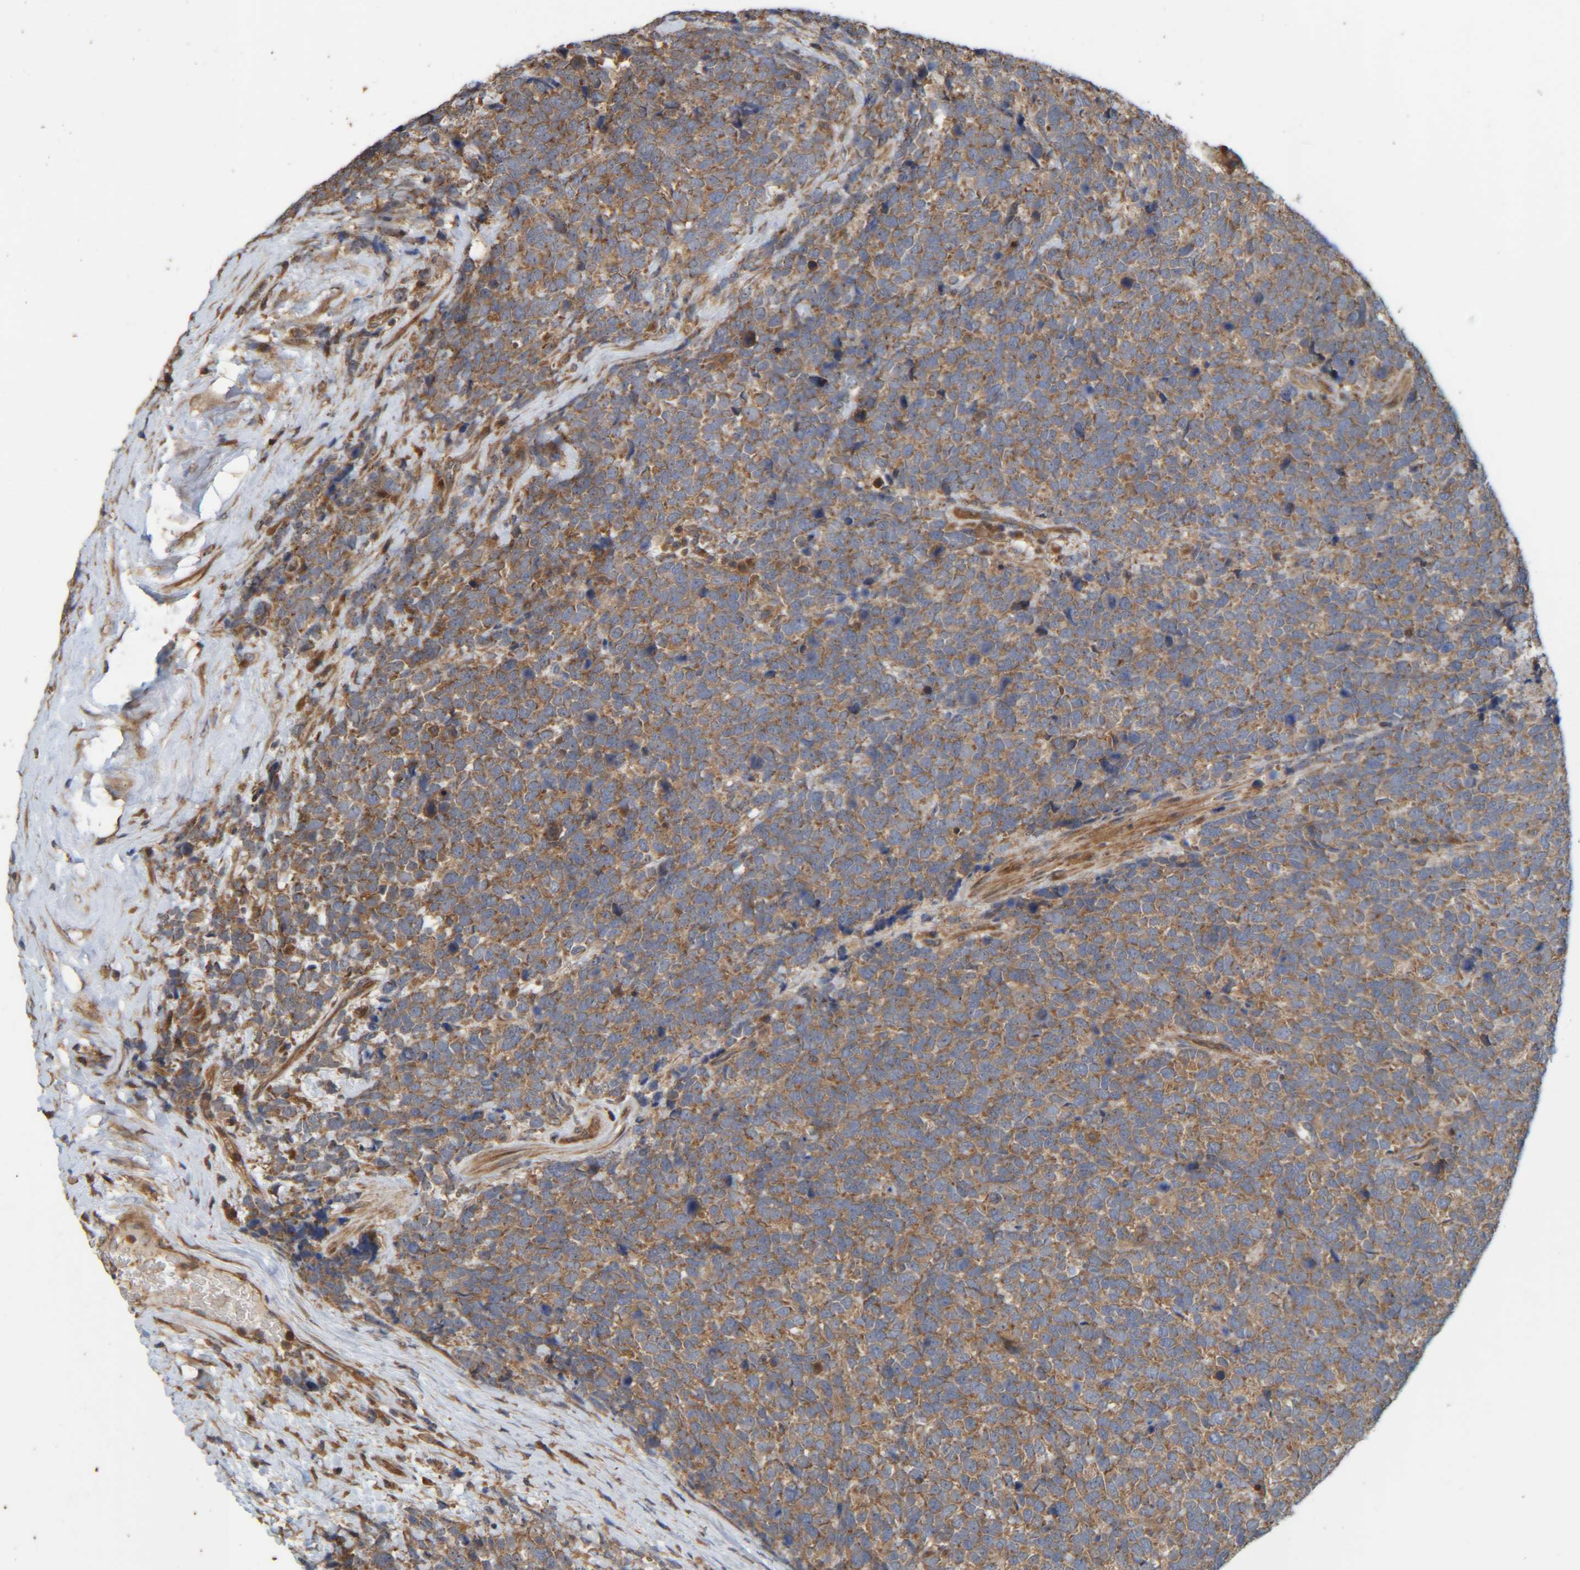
{"staining": {"intensity": "moderate", "quantity": ">75%", "location": "cytoplasmic/membranous"}, "tissue": "urothelial cancer", "cell_type": "Tumor cells", "image_type": "cancer", "snomed": [{"axis": "morphology", "description": "Urothelial carcinoma, High grade"}, {"axis": "topography", "description": "Urinary bladder"}], "caption": "Brown immunohistochemical staining in human urothelial carcinoma (high-grade) shows moderate cytoplasmic/membranous positivity in approximately >75% of tumor cells.", "gene": "CCDC57", "patient": {"sex": "female", "age": 82}}